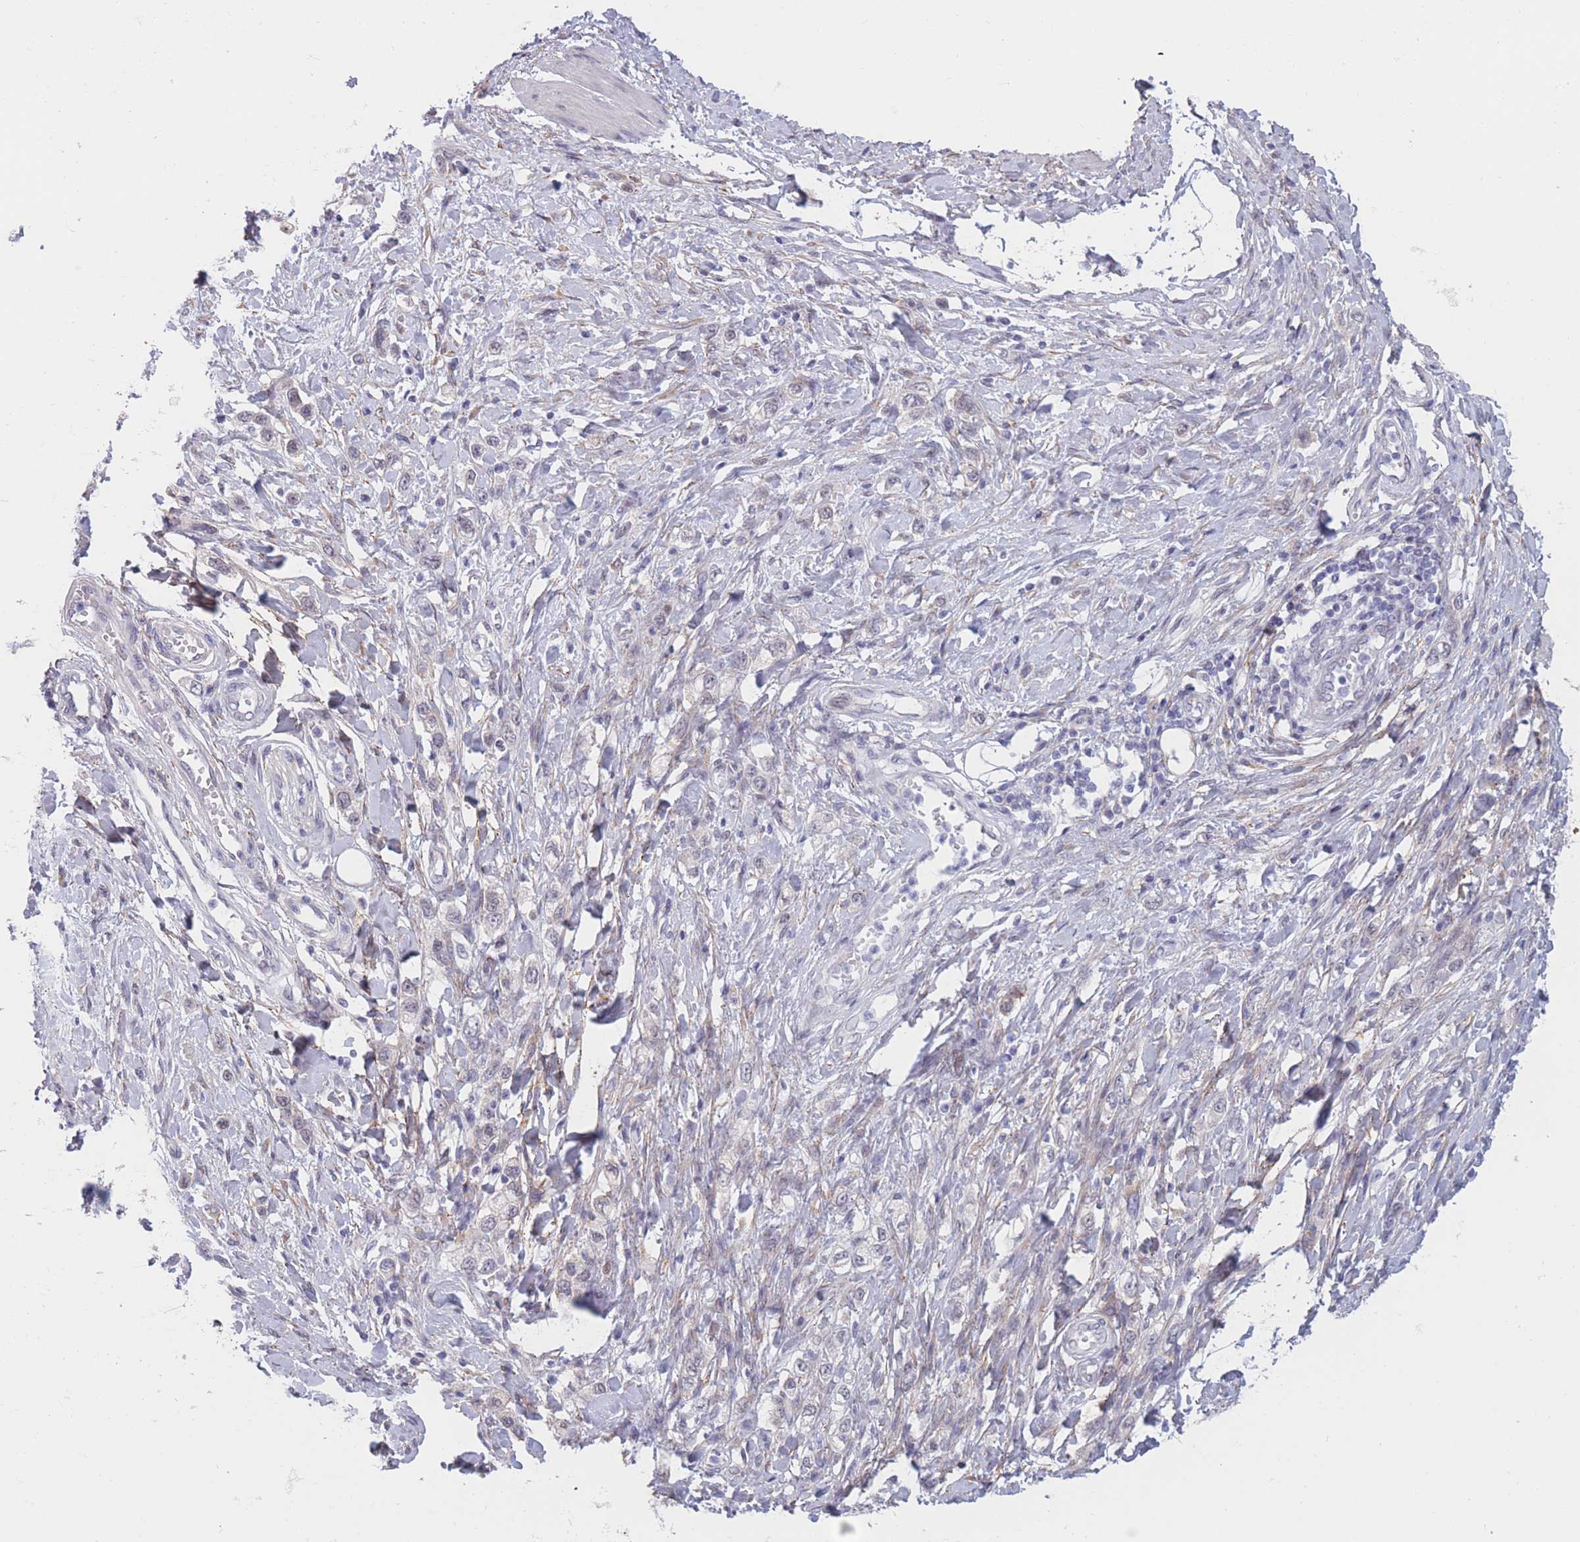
{"staining": {"intensity": "negative", "quantity": "none", "location": "none"}, "tissue": "stomach cancer", "cell_type": "Tumor cells", "image_type": "cancer", "snomed": [{"axis": "morphology", "description": "Adenocarcinoma, NOS"}, {"axis": "topography", "description": "Stomach"}], "caption": "Tumor cells show no significant protein positivity in stomach cancer (adenocarcinoma).", "gene": "COL27A1", "patient": {"sex": "female", "age": 65}}